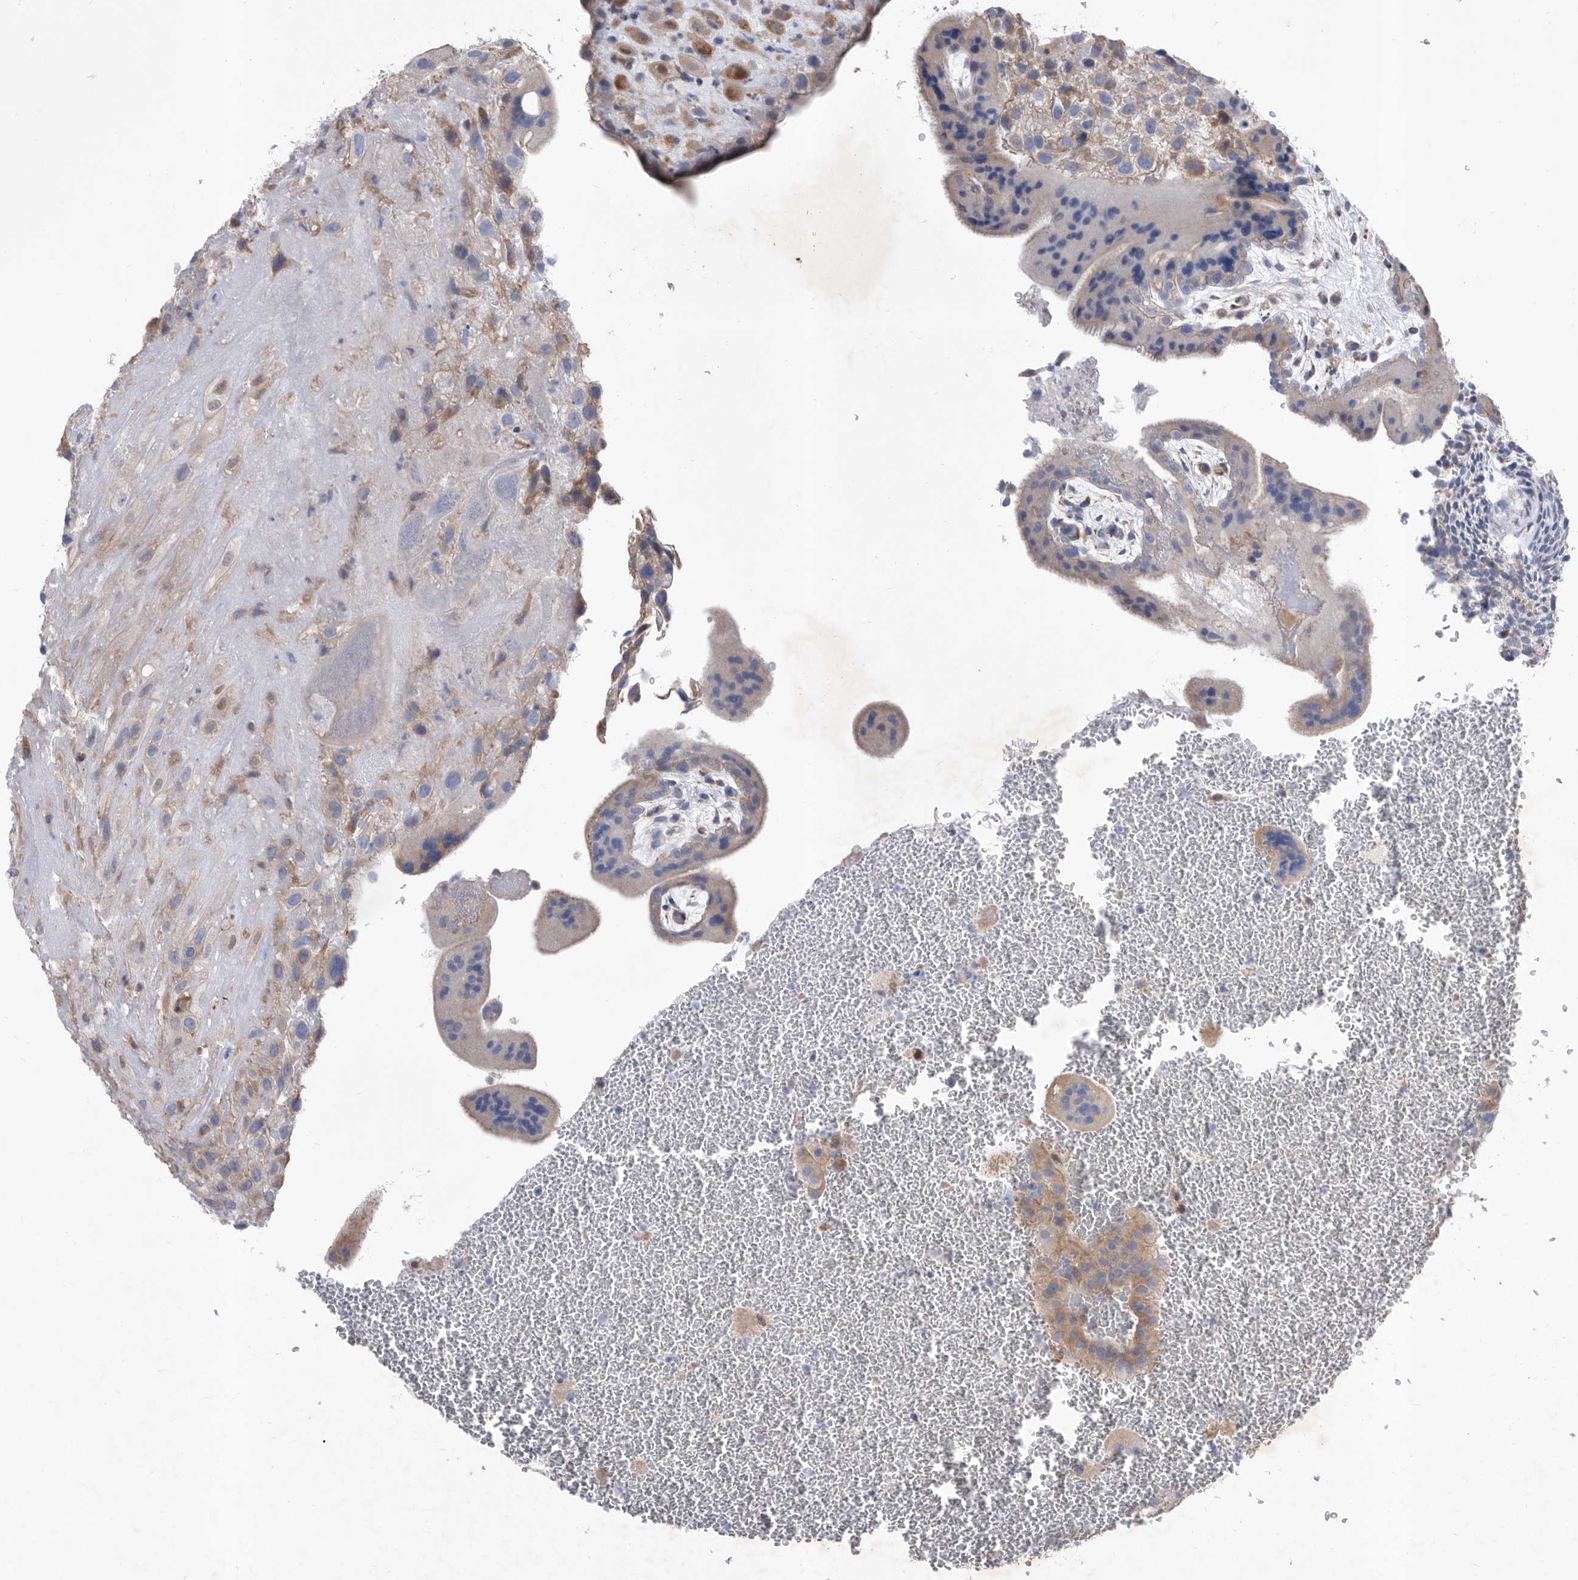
{"staining": {"intensity": "moderate", "quantity": ">75%", "location": "cytoplasmic/membranous"}, "tissue": "placenta", "cell_type": "Decidual cells", "image_type": "normal", "snomed": [{"axis": "morphology", "description": "Normal tissue, NOS"}, {"axis": "topography", "description": "Placenta"}], "caption": "About >75% of decidual cells in normal human placenta reveal moderate cytoplasmic/membranous protein positivity as visualized by brown immunohistochemical staining.", "gene": "ATP13A3", "patient": {"sex": "female", "age": 35}}